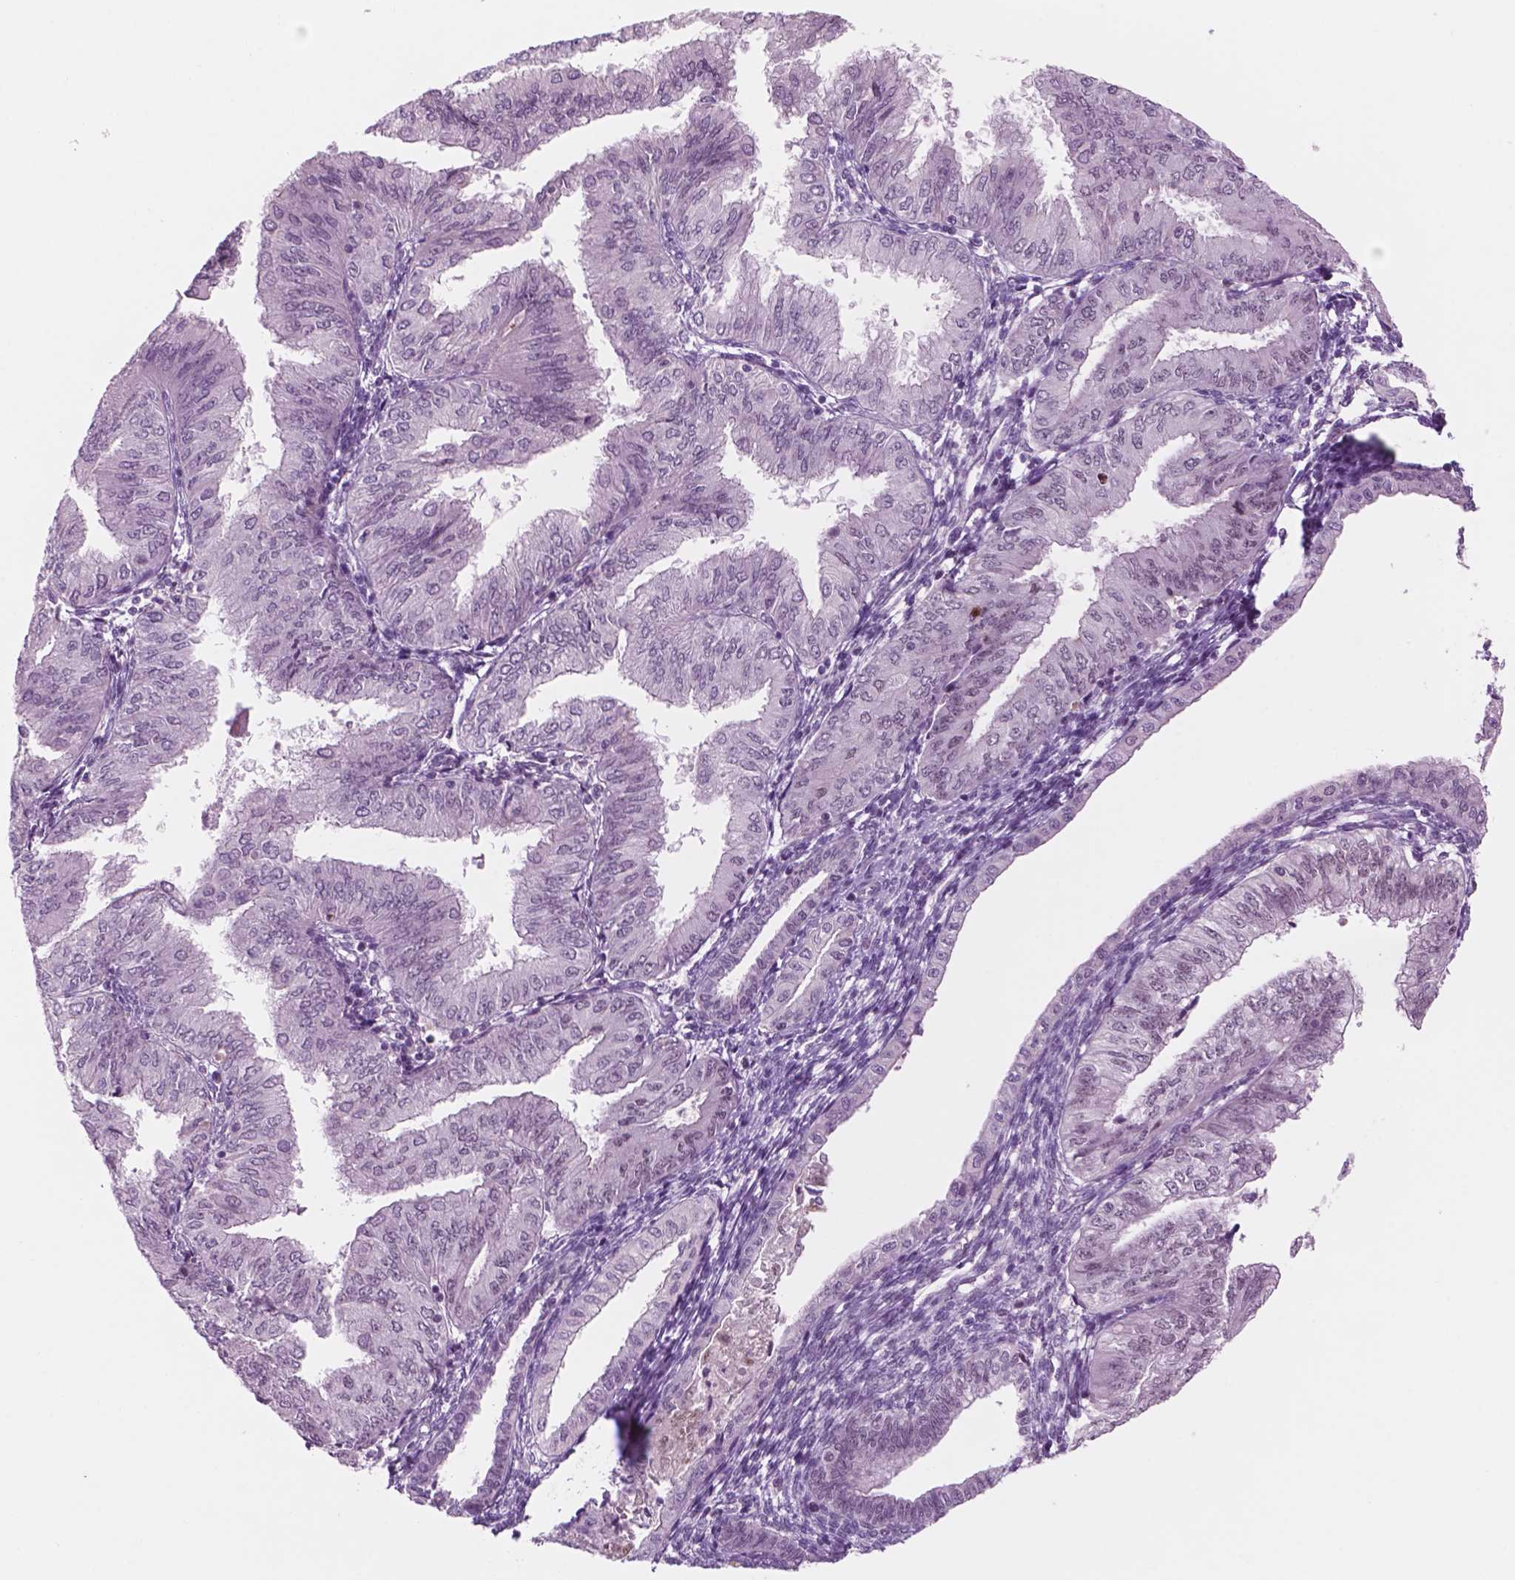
{"staining": {"intensity": "weak", "quantity": "25%-75%", "location": "nuclear"}, "tissue": "endometrial cancer", "cell_type": "Tumor cells", "image_type": "cancer", "snomed": [{"axis": "morphology", "description": "Adenocarcinoma, NOS"}, {"axis": "topography", "description": "Endometrium"}], "caption": "The image demonstrates immunohistochemical staining of endometrial cancer. There is weak nuclear expression is appreciated in approximately 25%-75% of tumor cells.", "gene": "CTR9", "patient": {"sex": "female", "age": 53}}